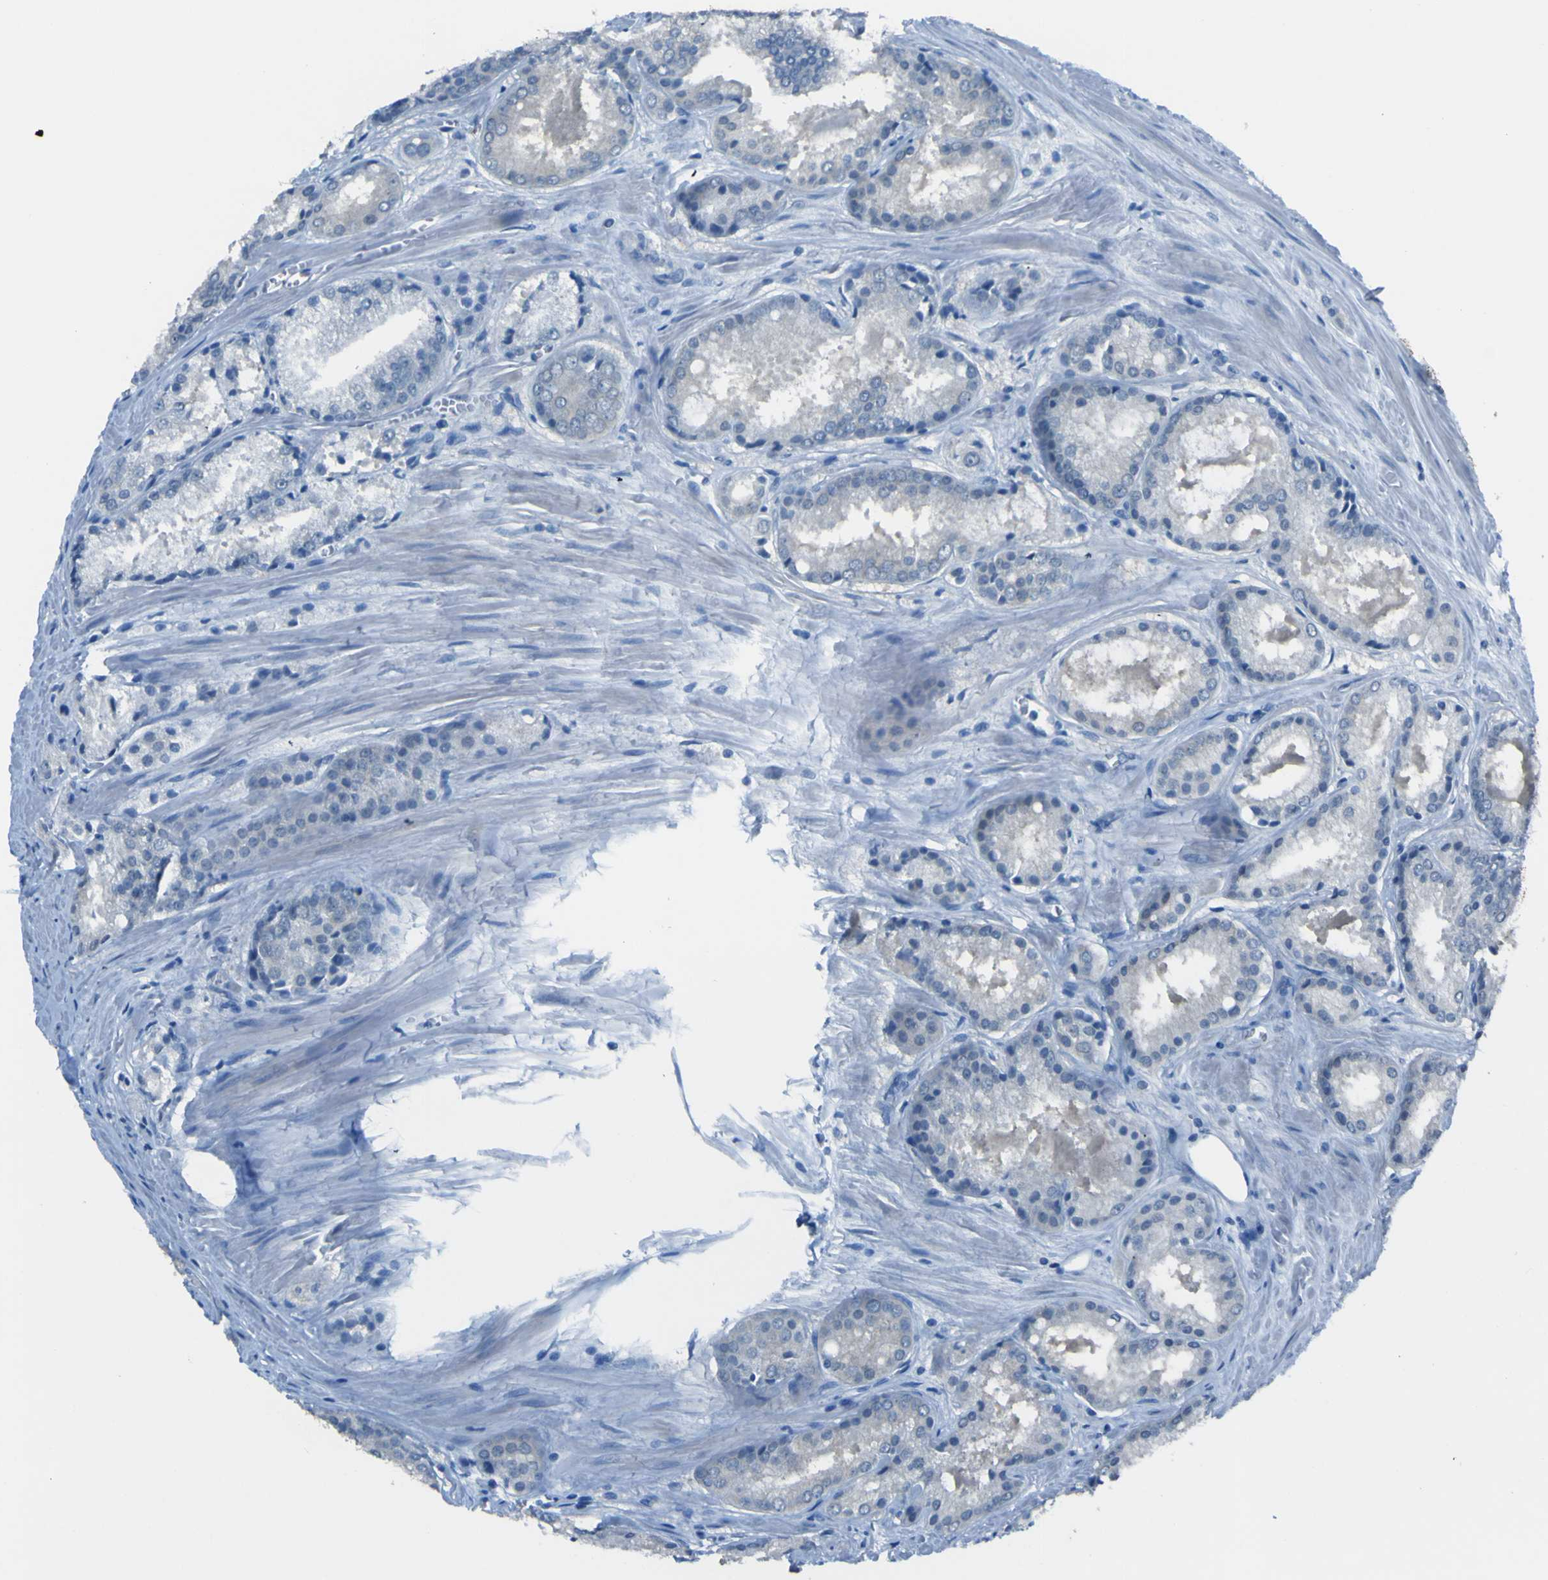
{"staining": {"intensity": "negative", "quantity": "none", "location": "none"}, "tissue": "prostate cancer", "cell_type": "Tumor cells", "image_type": "cancer", "snomed": [{"axis": "morphology", "description": "Adenocarcinoma, Low grade"}, {"axis": "topography", "description": "Prostate"}], "caption": "Immunohistochemistry (IHC) micrograph of prostate cancer stained for a protein (brown), which shows no staining in tumor cells. (Brightfield microscopy of DAB (3,3'-diaminobenzidine) IHC at high magnification).", "gene": "PHKG1", "patient": {"sex": "male", "age": 64}}